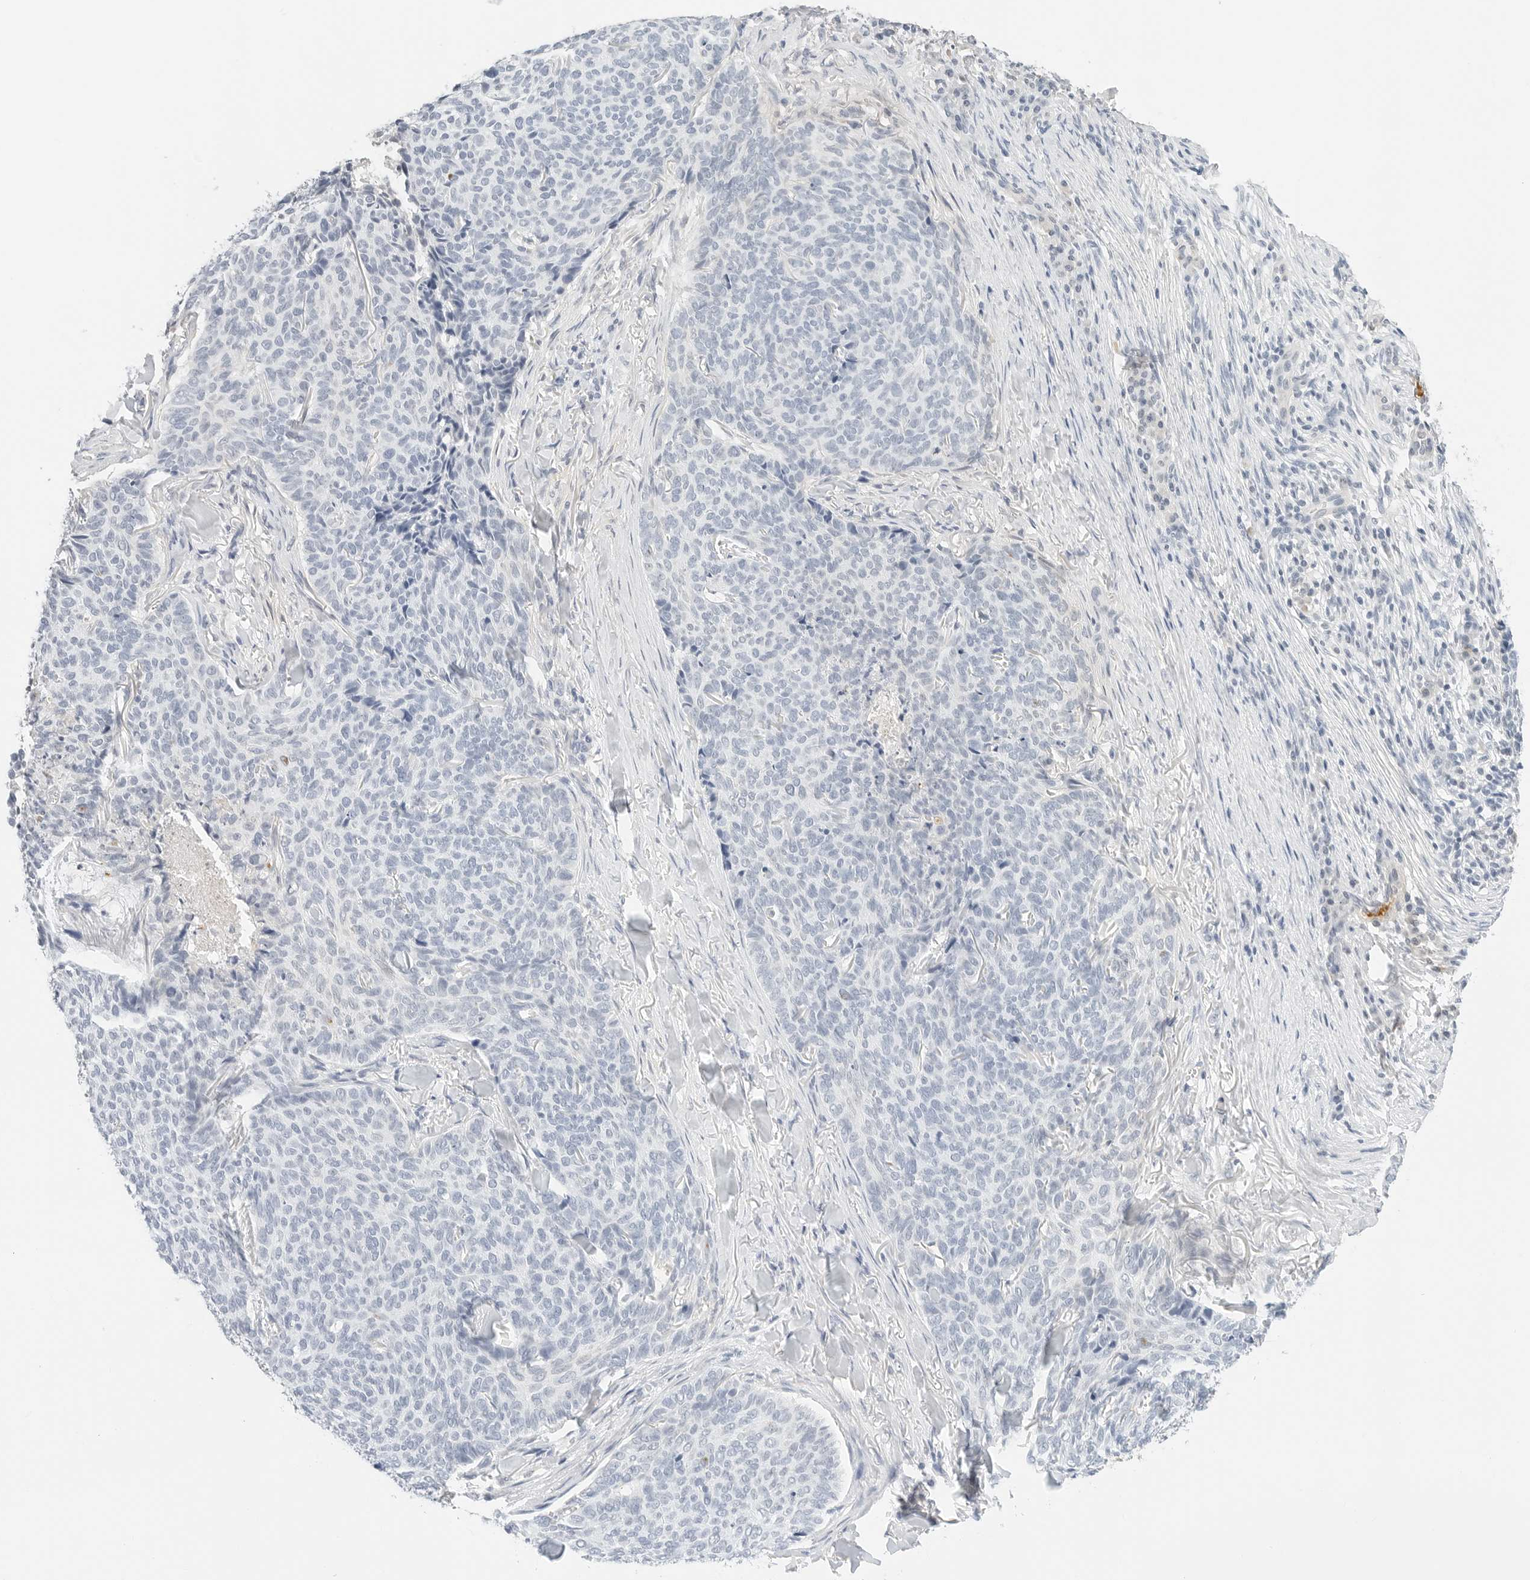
{"staining": {"intensity": "negative", "quantity": "none", "location": "none"}, "tissue": "skin cancer", "cell_type": "Tumor cells", "image_type": "cancer", "snomed": [{"axis": "morphology", "description": "Normal tissue, NOS"}, {"axis": "morphology", "description": "Basal cell carcinoma"}, {"axis": "topography", "description": "Skin"}], "caption": "A micrograph of human skin cancer (basal cell carcinoma) is negative for staining in tumor cells.", "gene": "PKDCC", "patient": {"sex": "male", "age": 50}}